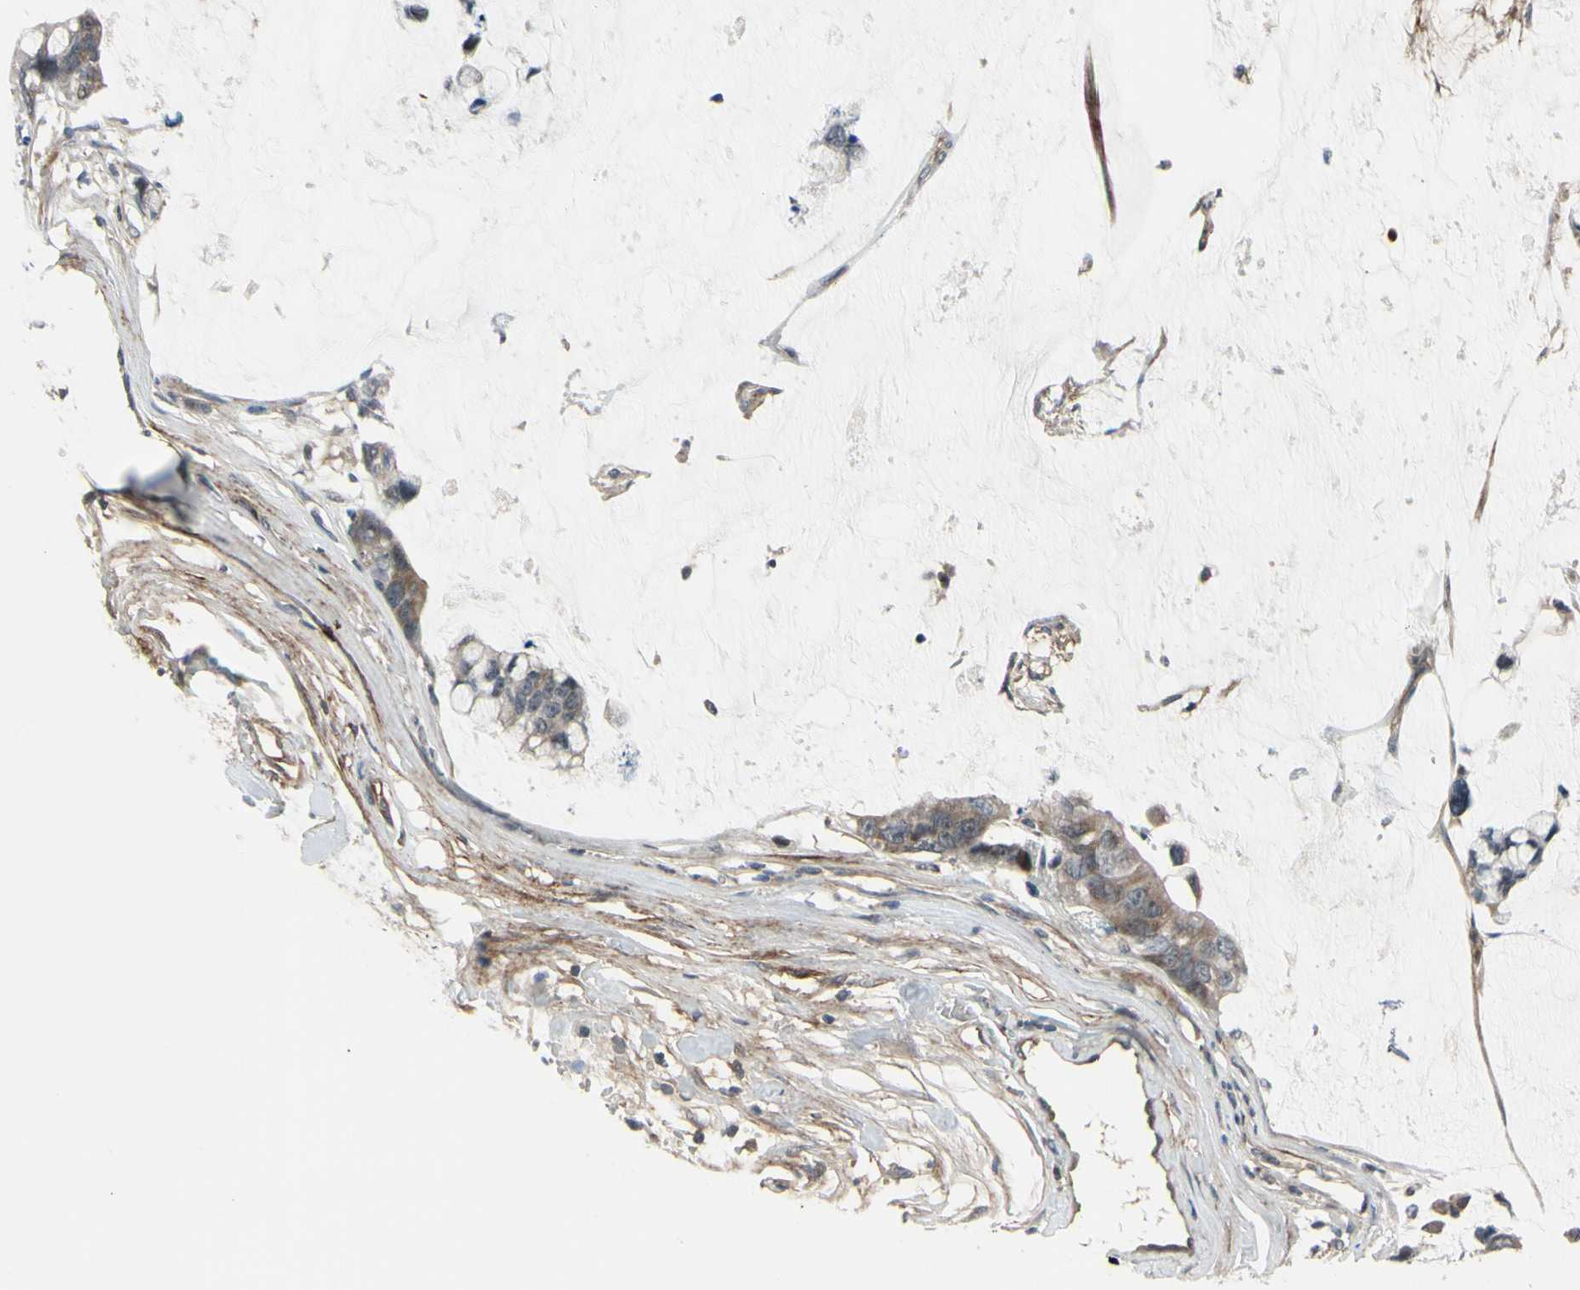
{"staining": {"intensity": "negative", "quantity": "none", "location": "none"}, "tissue": "stomach cancer", "cell_type": "Tumor cells", "image_type": "cancer", "snomed": [{"axis": "morphology", "description": "Adenocarcinoma, NOS"}, {"axis": "topography", "description": "Stomach, lower"}], "caption": "Tumor cells show no significant staining in stomach cancer. (DAB IHC with hematoxylin counter stain).", "gene": "COMMD9", "patient": {"sex": "male", "age": 84}}